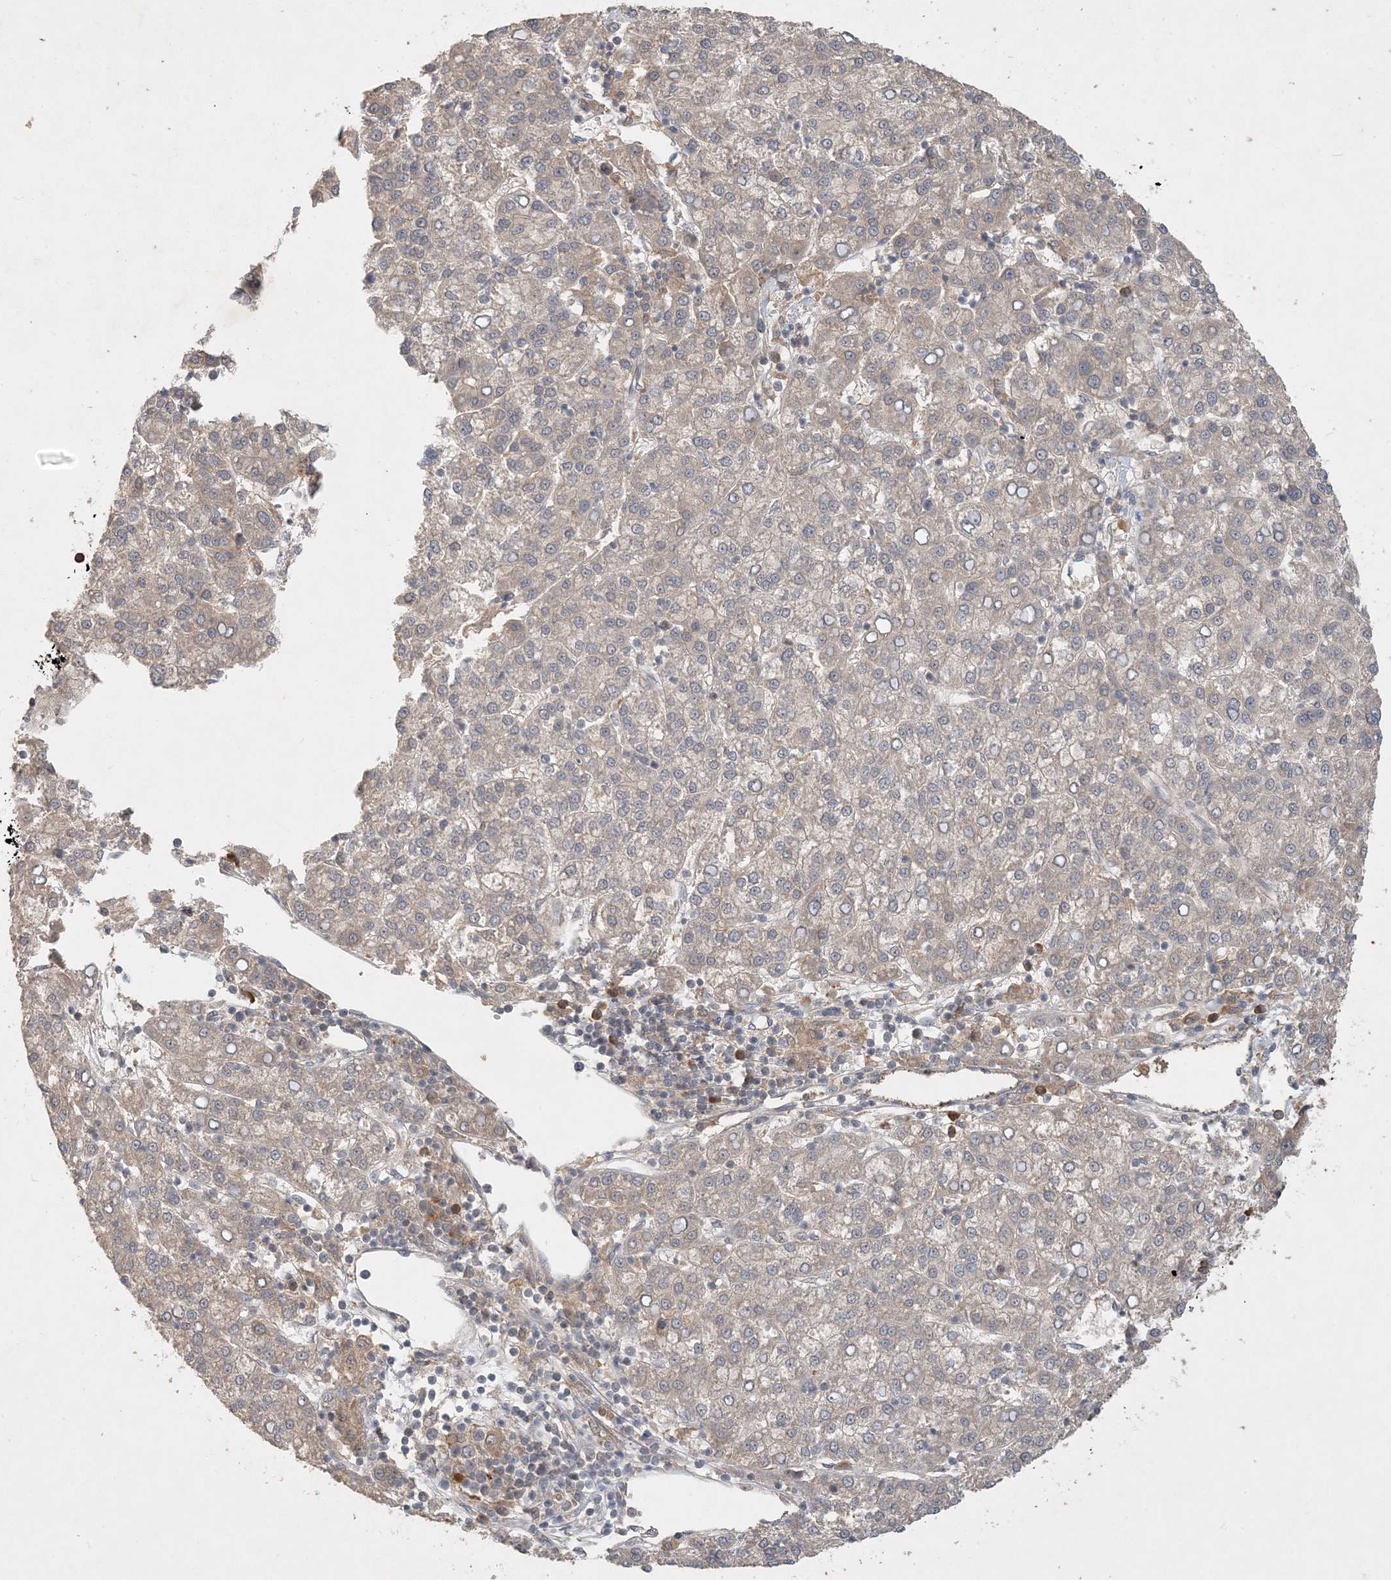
{"staining": {"intensity": "weak", "quantity": "<25%", "location": "cytoplasmic/membranous"}, "tissue": "liver cancer", "cell_type": "Tumor cells", "image_type": "cancer", "snomed": [{"axis": "morphology", "description": "Carcinoma, Hepatocellular, NOS"}, {"axis": "topography", "description": "Liver"}], "caption": "Micrograph shows no significant protein expression in tumor cells of liver cancer.", "gene": "ZCCHC4", "patient": {"sex": "female", "age": 58}}